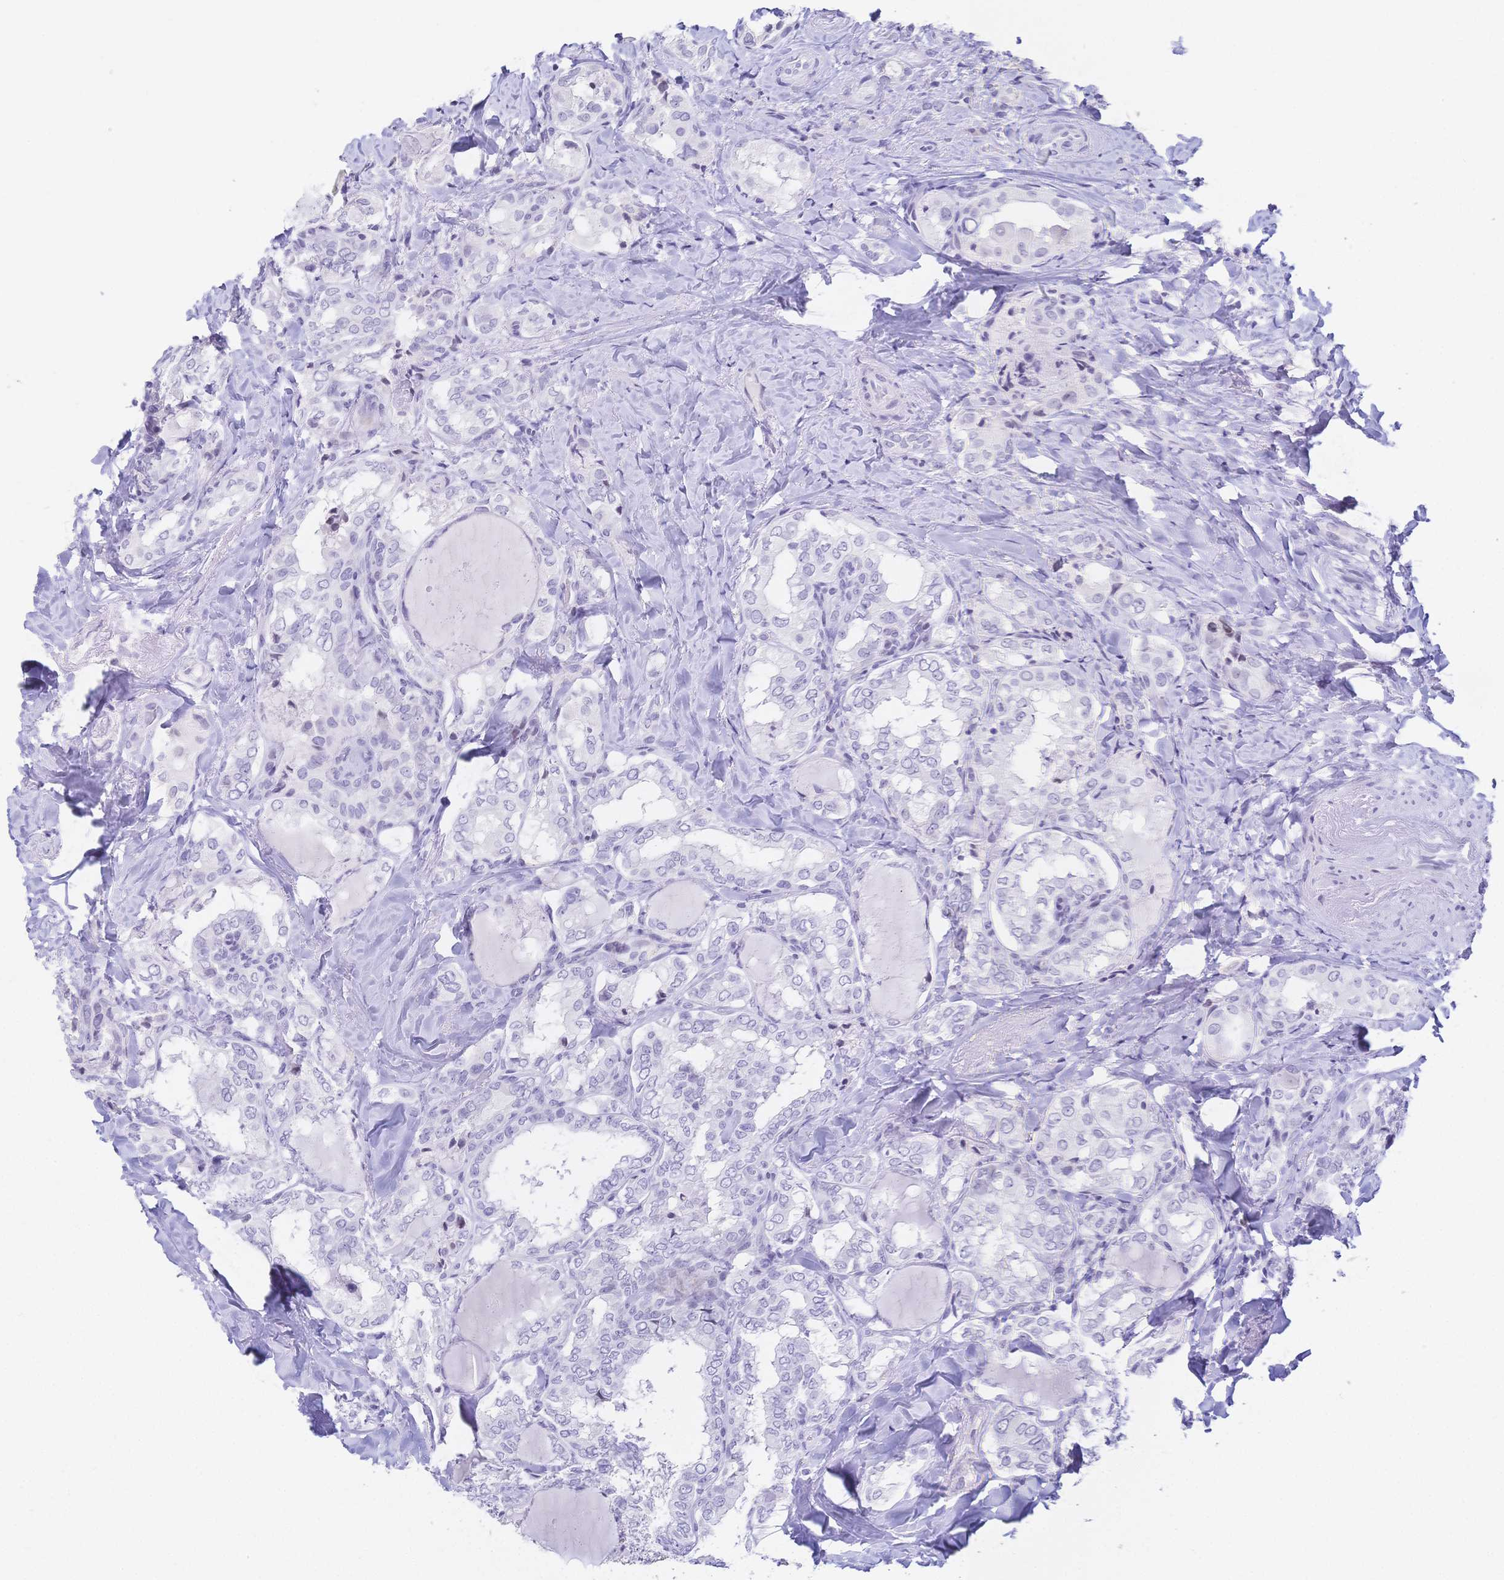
{"staining": {"intensity": "negative", "quantity": "none", "location": "none"}, "tissue": "thyroid cancer", "cell_type": "Tumor cells", "image_type": "cancer", "snomed": [{"axis": "morphology", "description": "Papillary adenocarcinoma, NOS"}, {"axis": "topography", "description": "Thyroid gland"}], "caption": "Protein analysis of thyroid cancer (papillary adenocarcinoma) exhibits no significant staining in tumor cells.", "gene": "CR2", "patient": {"sex": "female", "age": 75}}